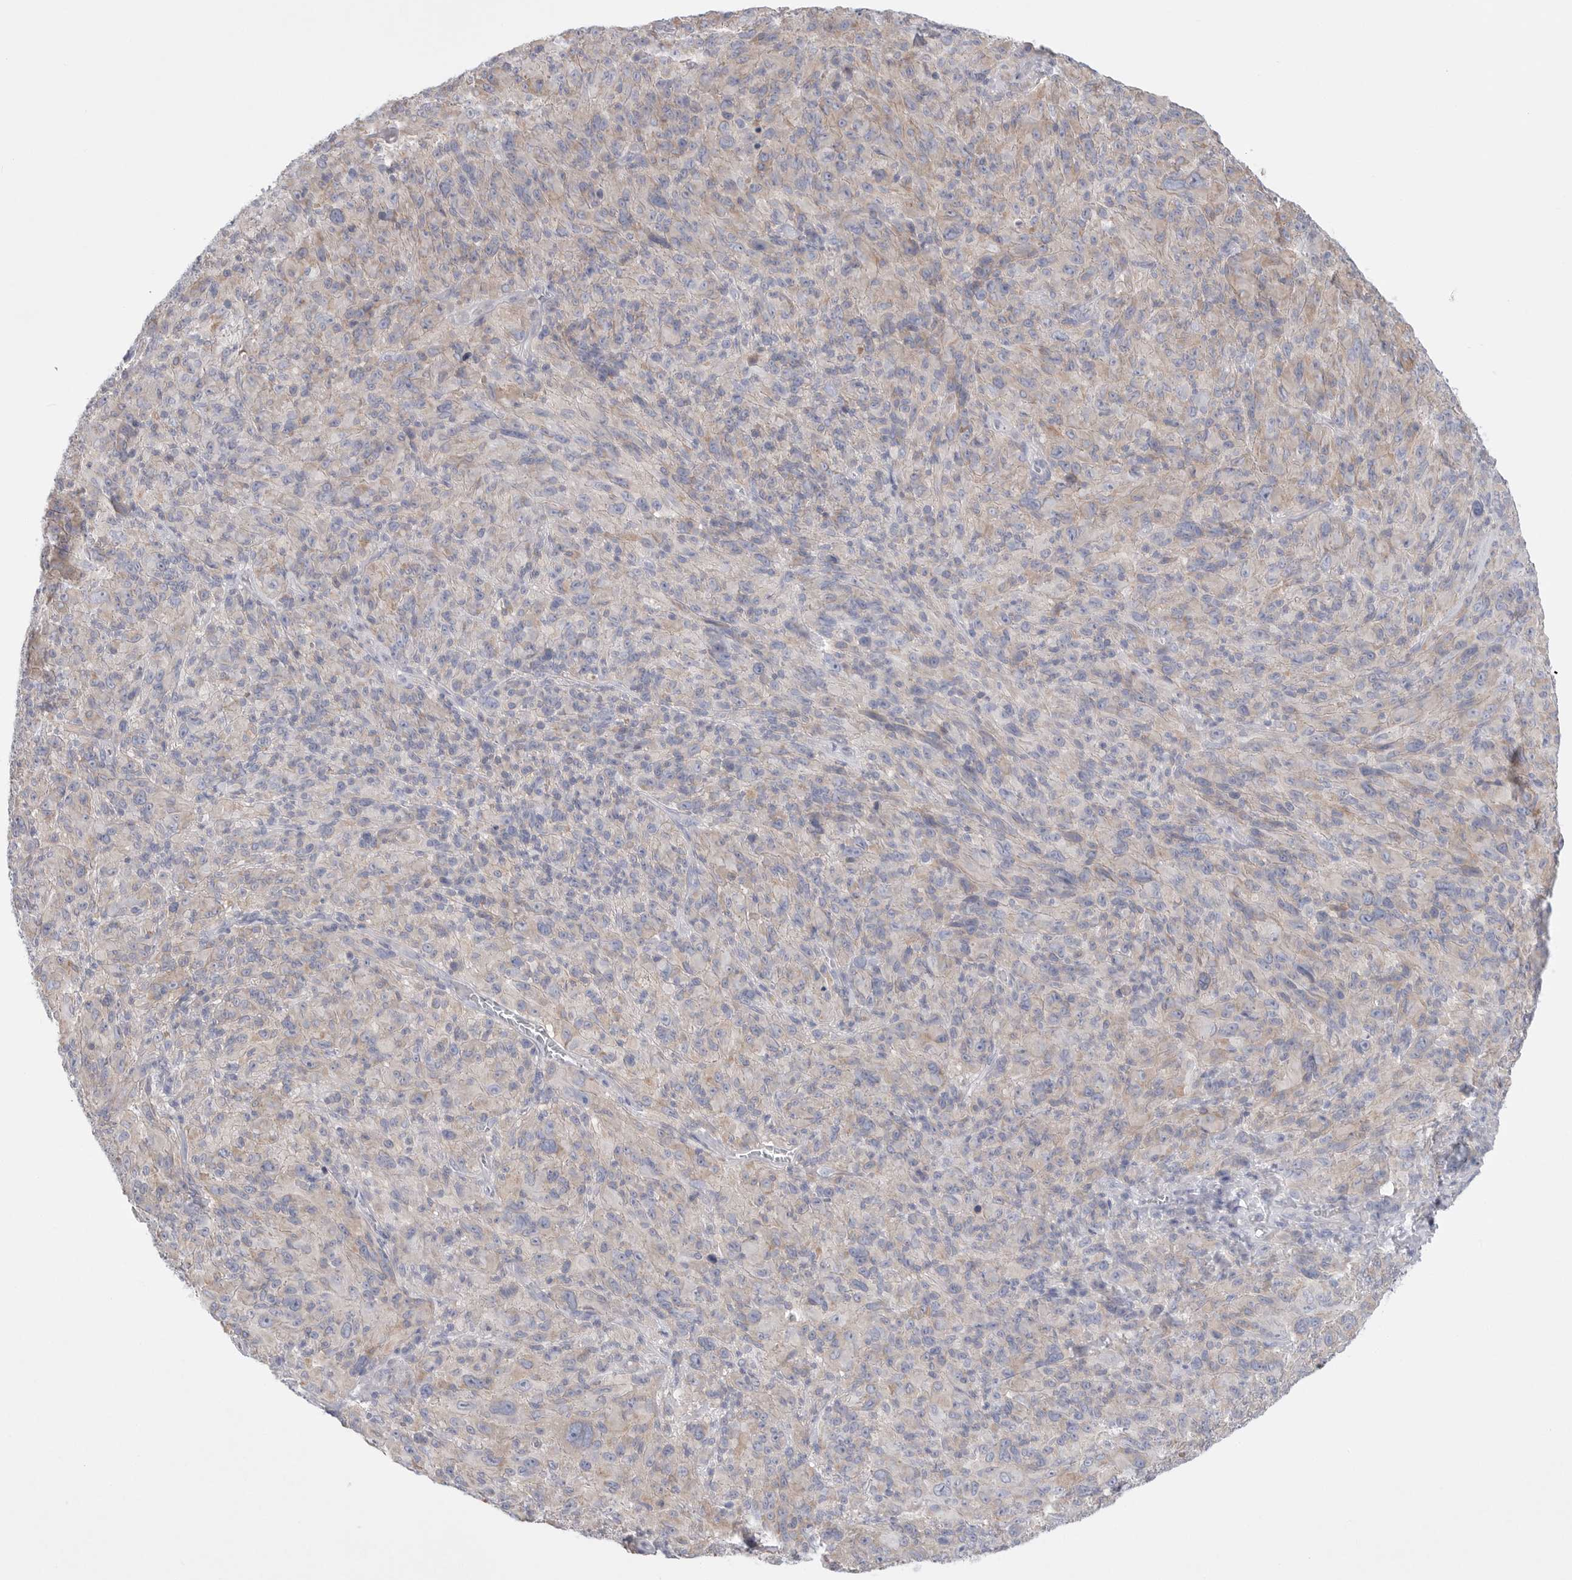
{"staining": {"intensity": "weak", "quantity": "<25%", "location": "cytoplasmic/membranous"}, "tissue": "melanoma", "cell_type": "Tumor cells", "image_type": "cancer", "snomed": [{"axis": "morphology", "description": "Malignant melanoma, NOS"}, {"axis": "topography", "description": "Skin of head"}], "caption": "An immunohistochemistry (IHC) histopathology image of melanoma is shown. There is no staining in tumor cells of melanoma.", "gene": "CAMK2B", "patient": {"sex": "male", "age": 96}}